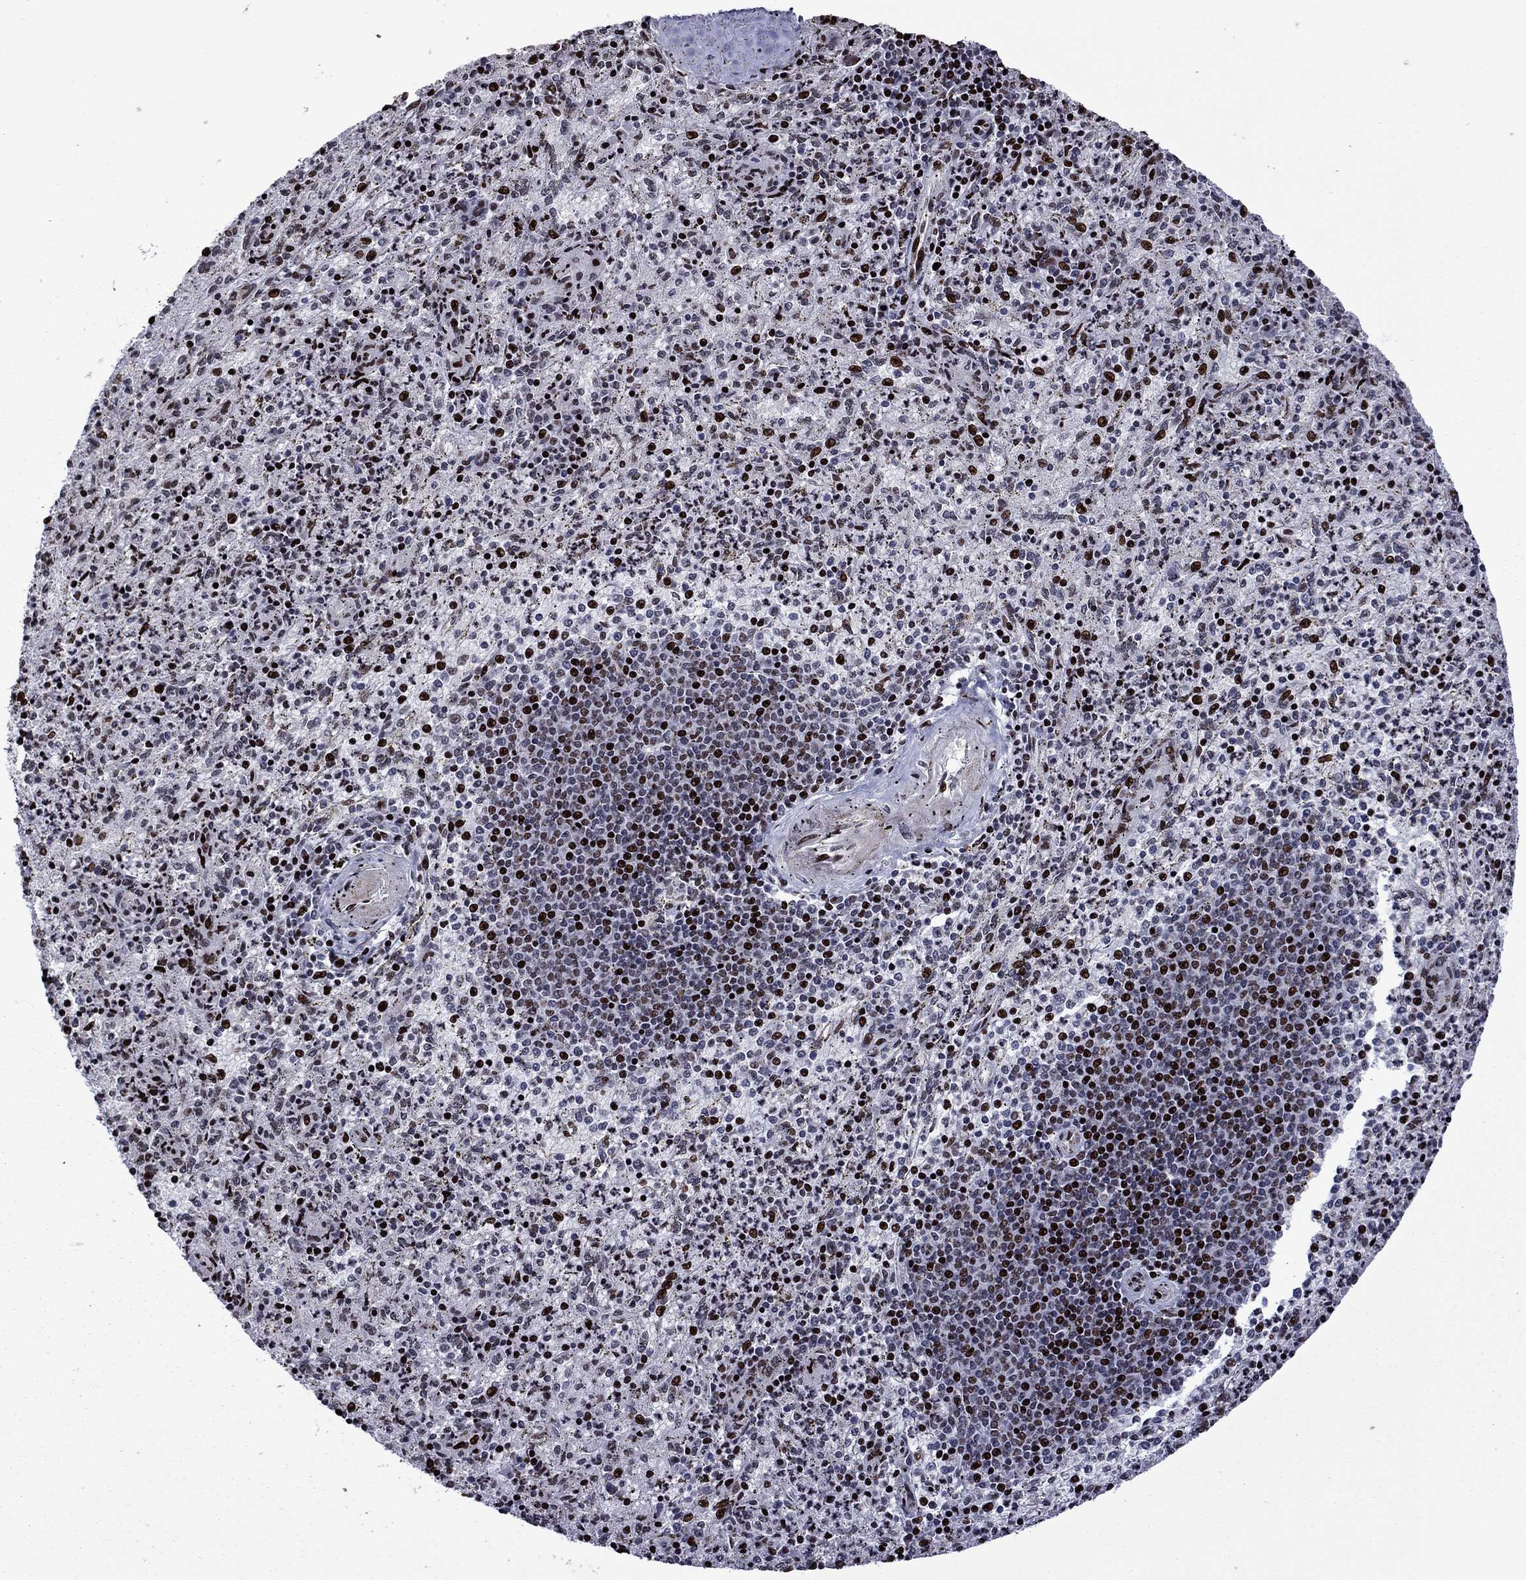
{"staining": {"intensity": "strong", "quantity": "<25%", "location": "nuclear"}, "tissue": "spleen", "cell_type": "Cells in red pulp", "image_type": "normal", "snomed": [{"axis": "morphology", "description": "Normal tissue, NOS"}, {"axis": "topography", "description": "Spleen"}], "caption": "Unremarkable spleen was stained to show a protein in brown. There is medium levels of strong nuclear positivity in about <25% of cells in red pulp. The staining was performed using DAB (3,3'-diaminobenzidine), with brown indicating positive protein expression. Nuclei are stained blue with hematoxylin.", "gene": "LIMK1", "patient": {"sex": "male", "age": 60}}